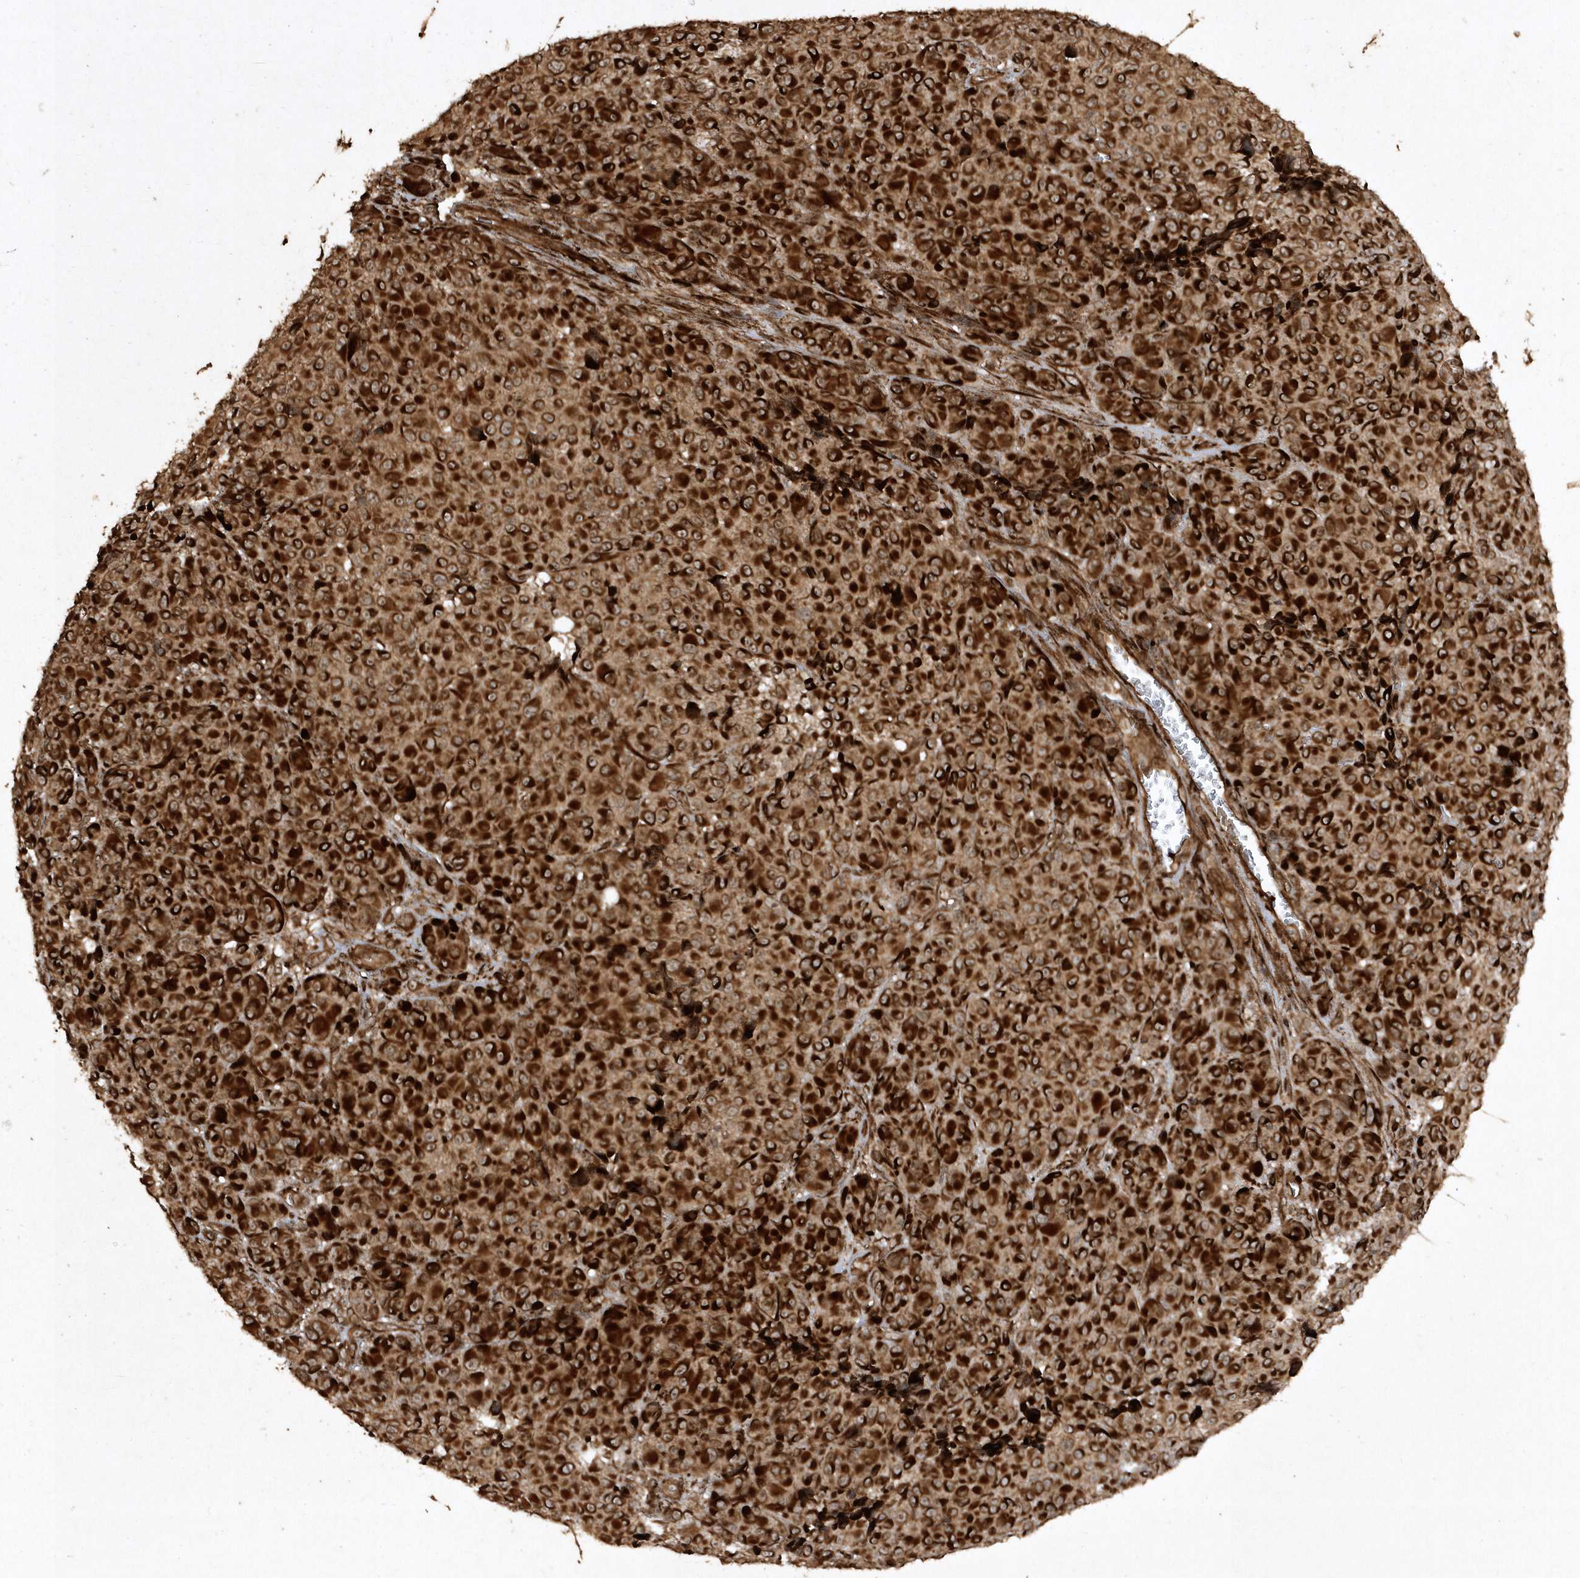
{"staining": {"intensity": "strong", "quantity": ">75%", "location": "cytoplasmic/membranous"}, "tissue": "melanoma", "cell_type": "Tumor cells", "image_type": "cancer", "snomed": [{"axis": "morphology", "description": "Malignant melanoma, NOS"}, {"axis": "topography", "description": "Skin"}], "caption": "A photomicrograph showing strong cytoplasmic/membranous staining in approximately >75% of tumor cells in malignant melanoma, as visualized by brown immunohistochemical staining.", "gene": "AVPI1", "patient": {"sex": "male", "age": 73}}